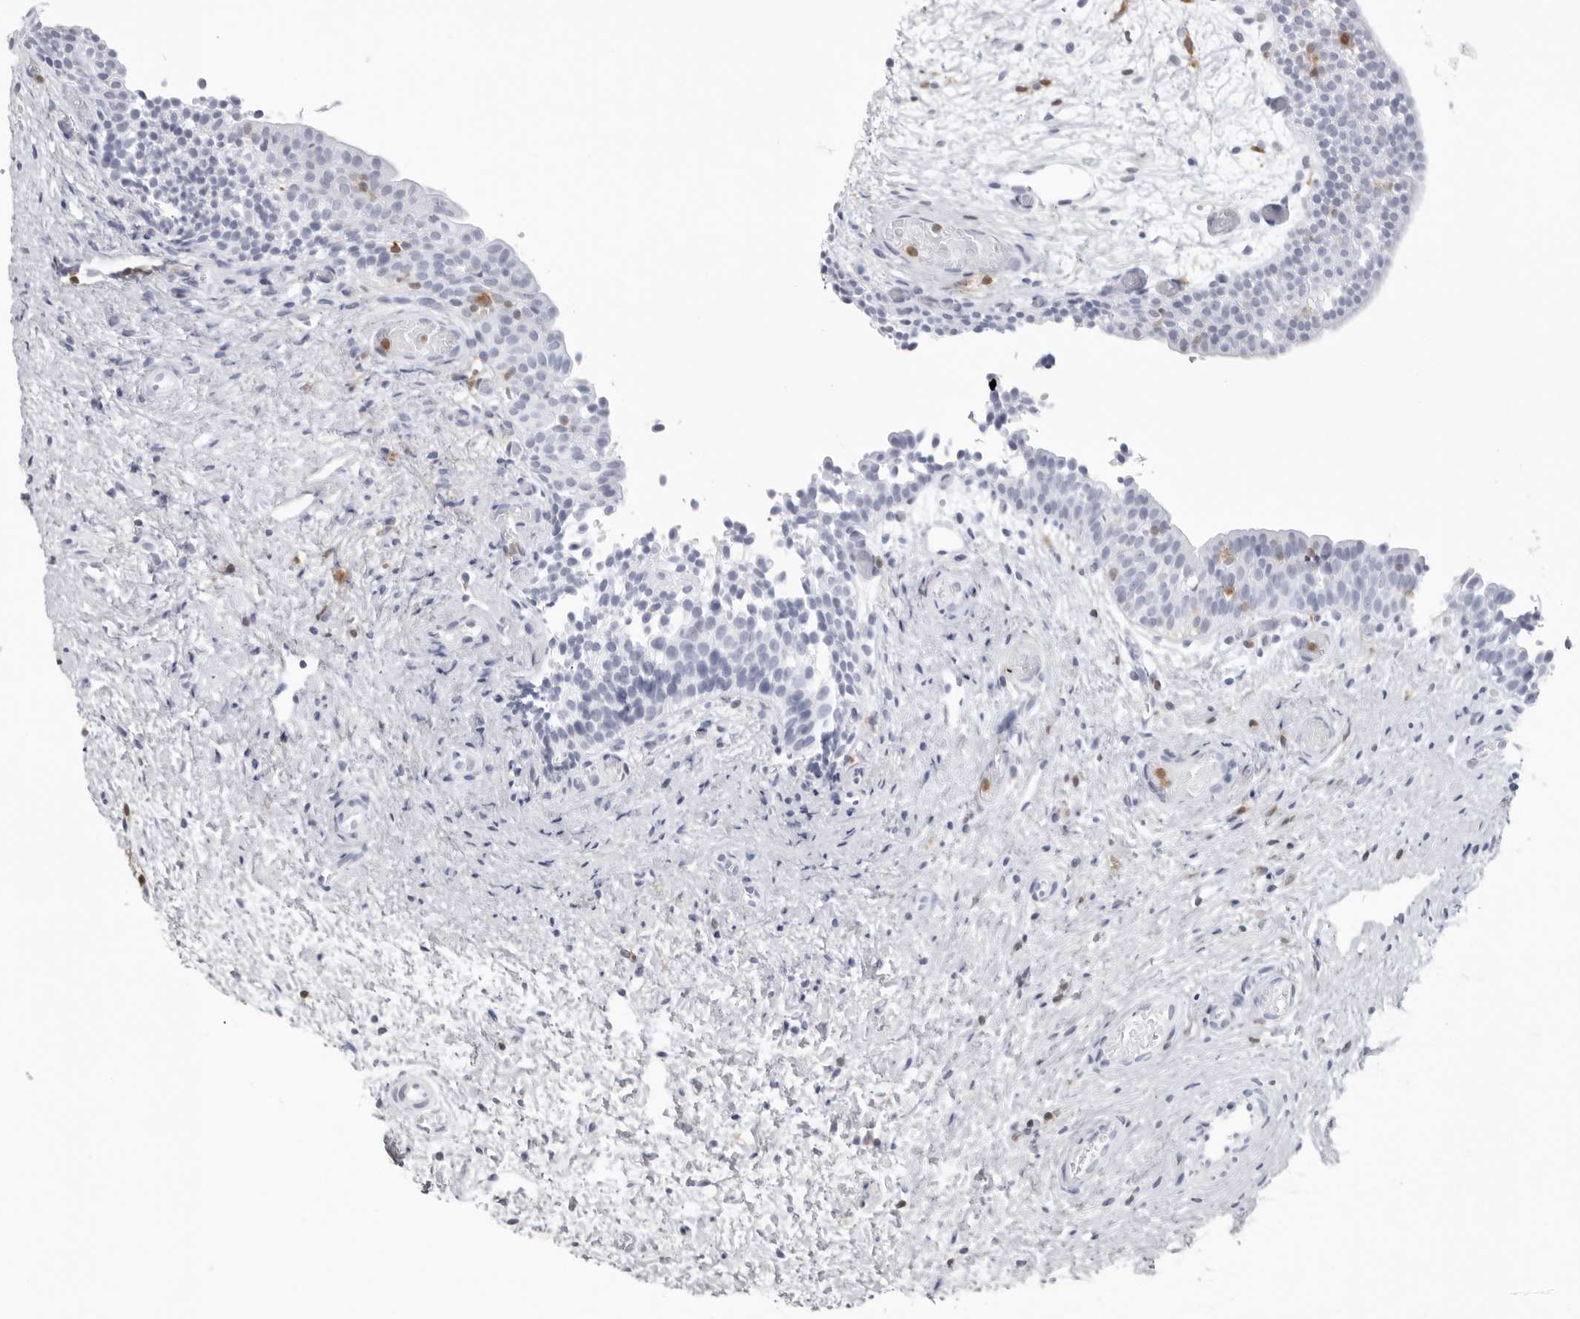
{"staining": {"intensity": "negative", "quantity": "none", "location": "none"}, "tissue": "urinary bladder", "cell_type": "Urothelial cells", "image_type": "normal", "snomed": [{"axis": "morphology", "description": "Normal tissue, NOS"}, {"axis": "topography", "description": "Urinary bladder"}], "caption": "The immunohistochemistry (IHC) photomicrograph has no significant positivity in urothelial cells of urinary bladder.", "gene": "FMNL1", "patient": {"sex": "male", "age": 1}}